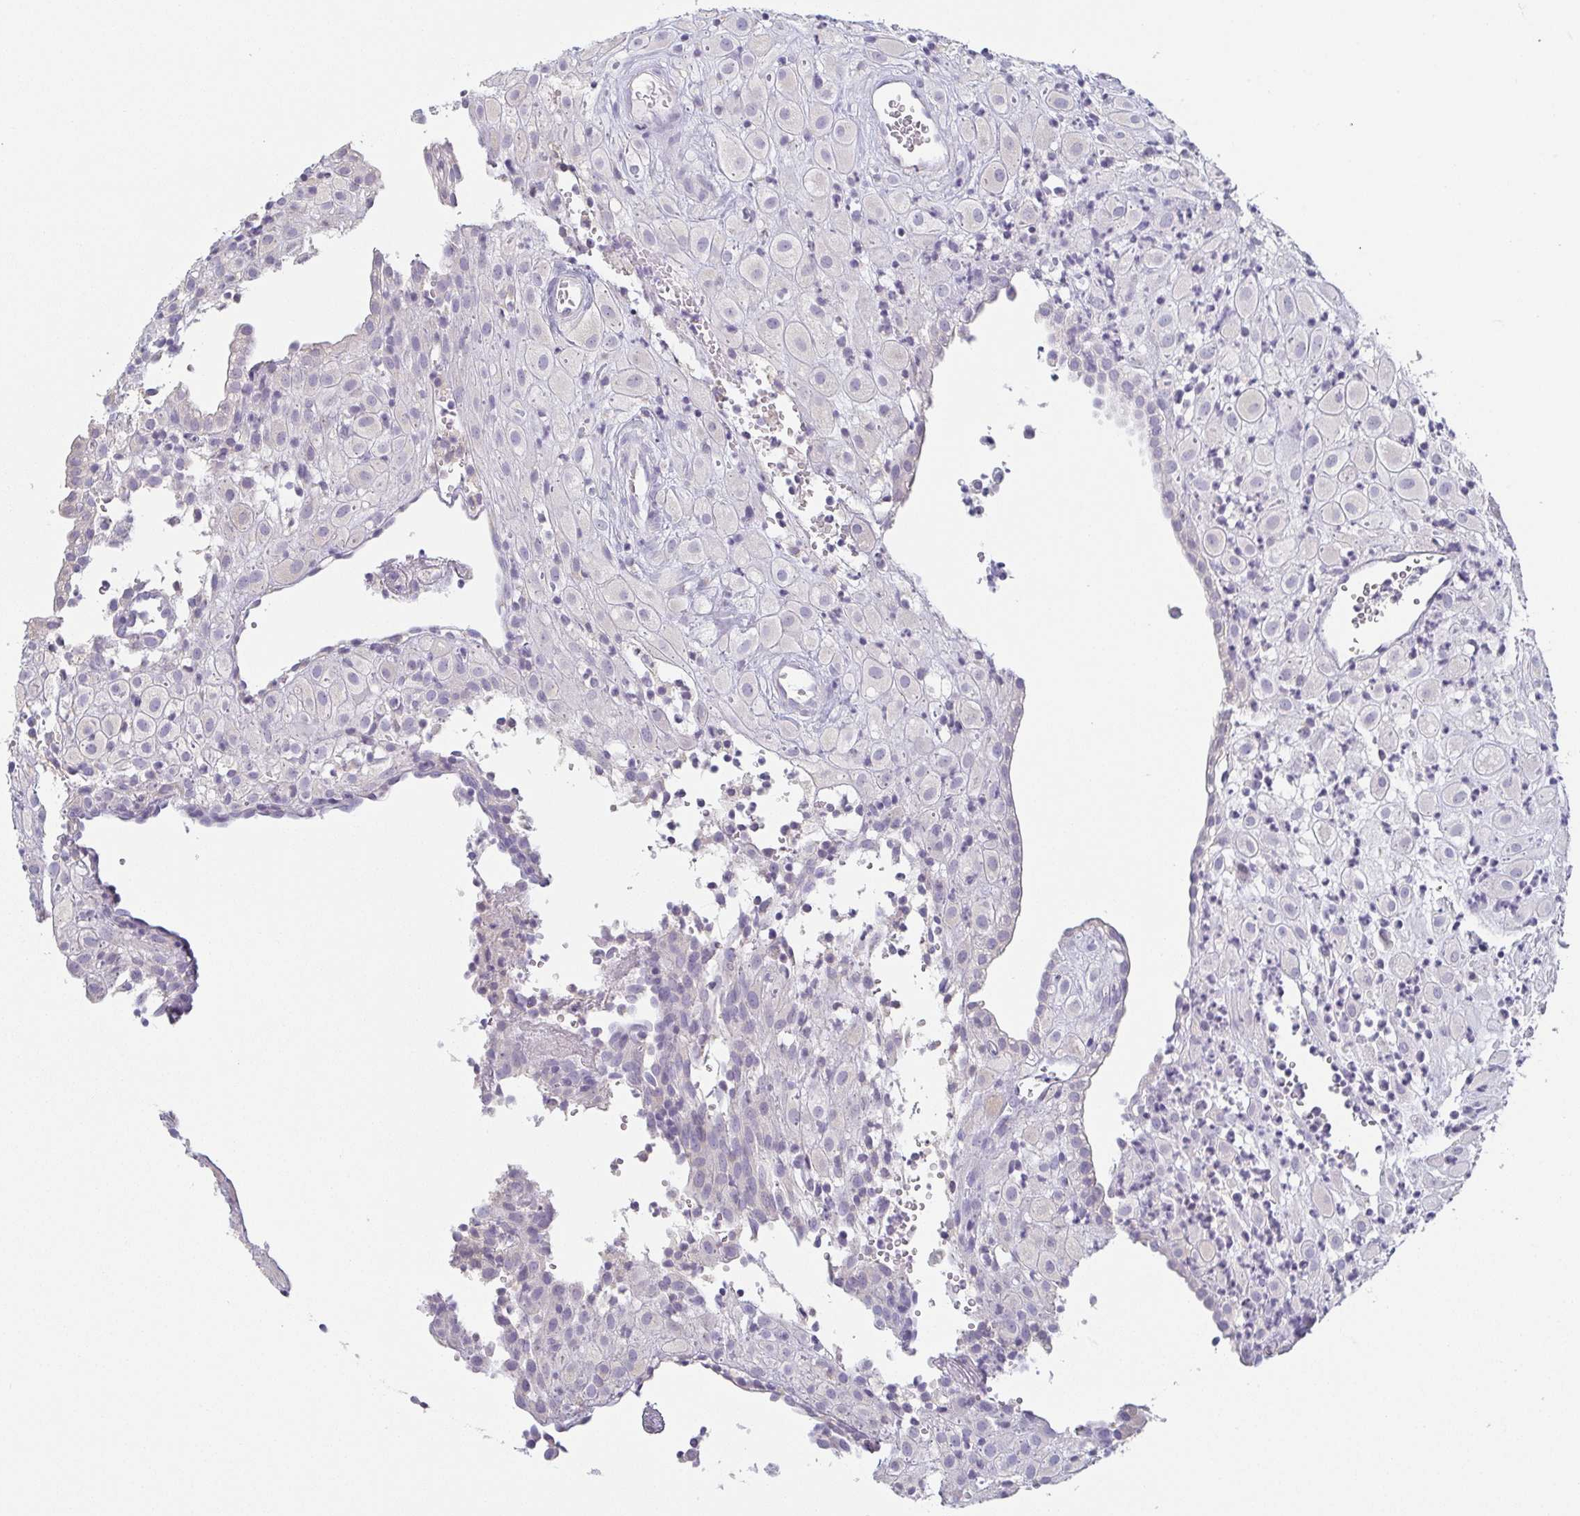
{"staining": {"intensity": "negative", "quantity": "none", "location": "none"}, "tissue": "placenta", "cell_type": "Decidual cells", "image_type": "normal", "snomed": [{"axis": "morphology", "description": "Normal tissue, NOS"}, {"axis": "topography", "description": "Placenta"}], "caption": "IHC micrograph of normal placenta: placenta stained with DAB reveals no significant protein staining in decidual cells. The staining is performed using DAB (3,3'-diaminobenzidine) brown chromogen with nuclei counter-stained in using hematoxylin.", "gene": "PRR27", "patient": {"sex": "female", "age": 24}}